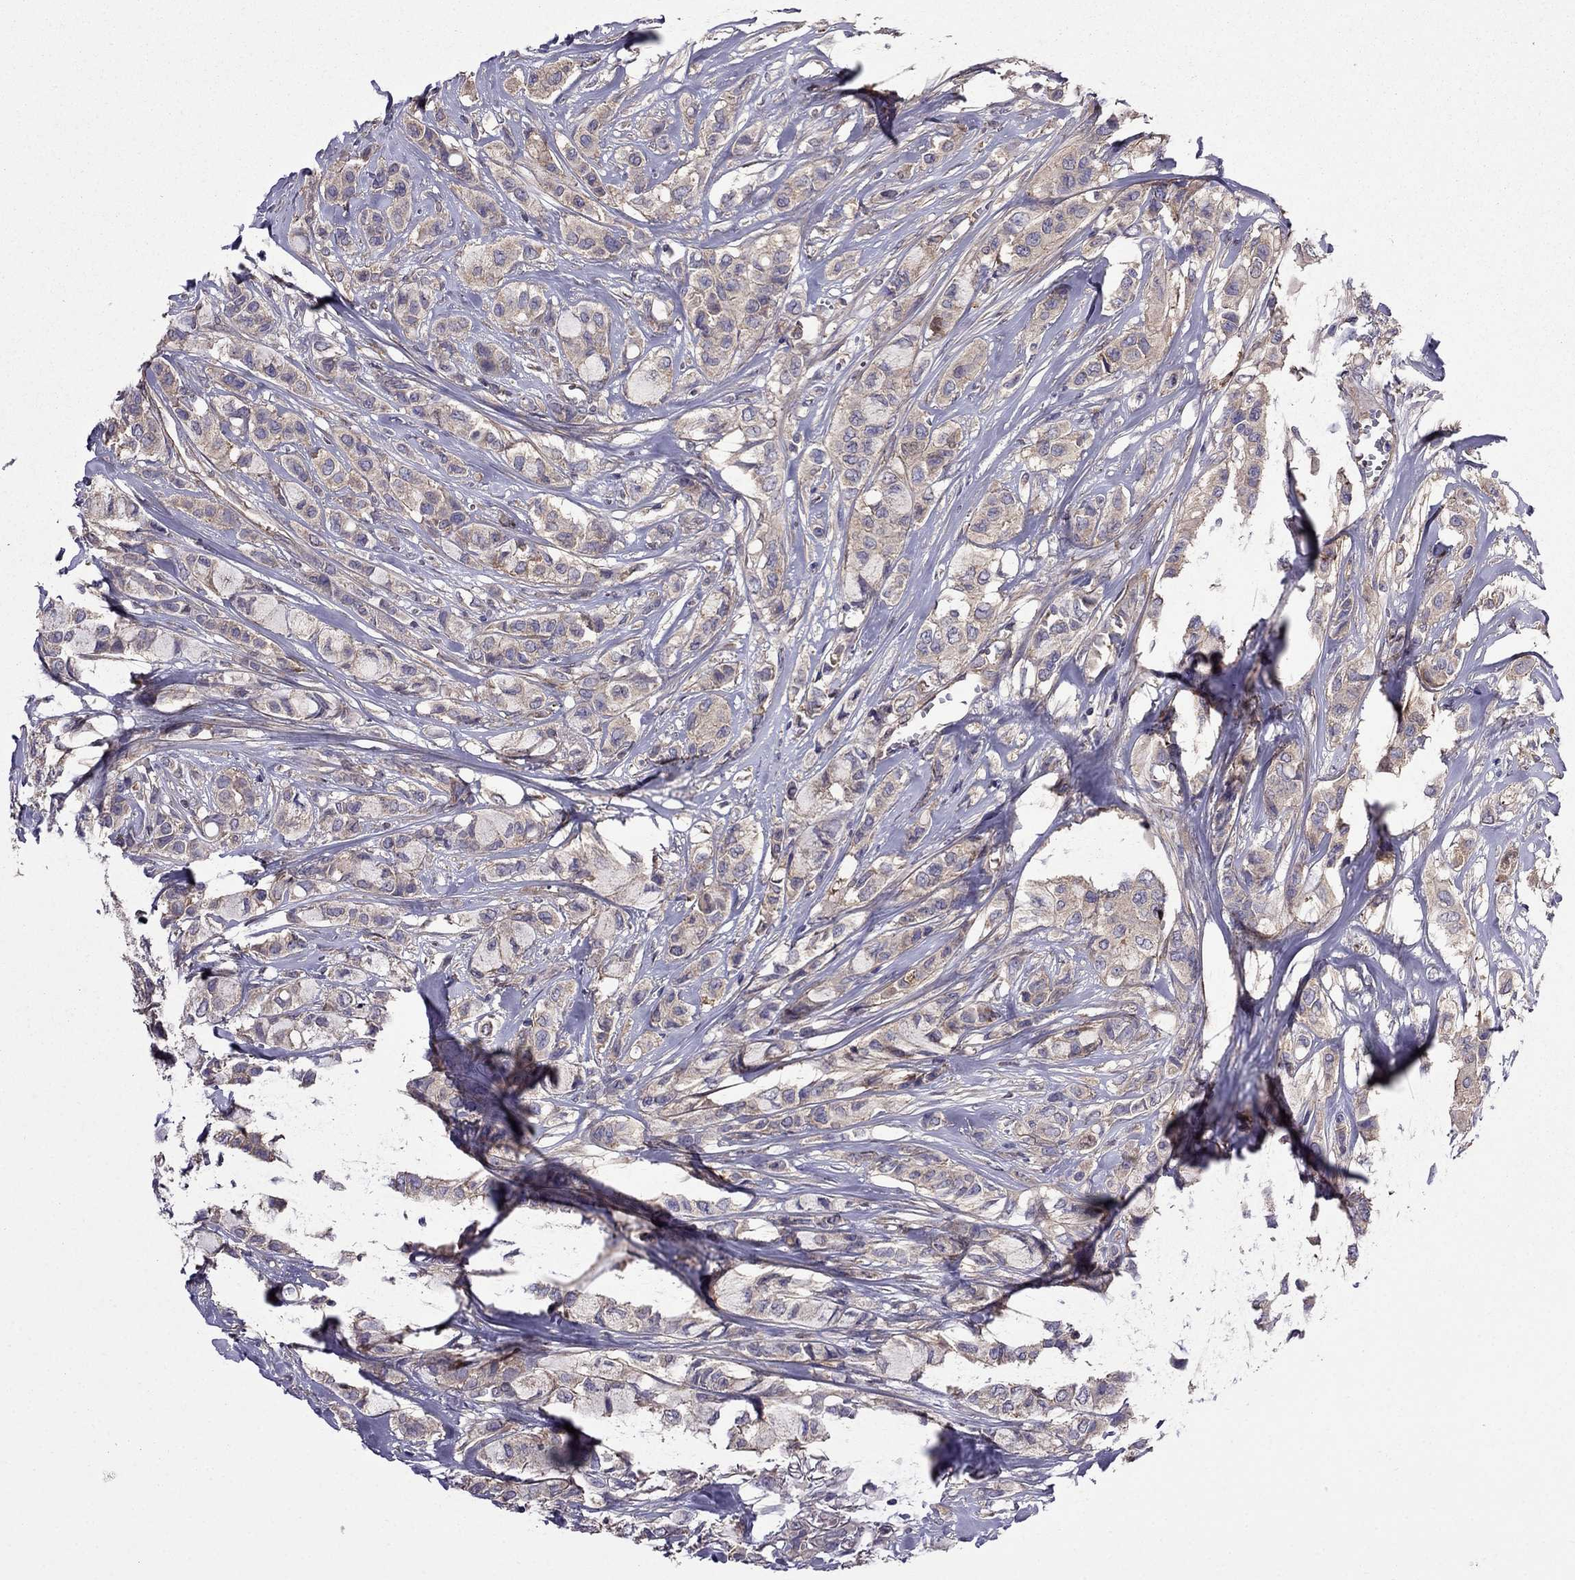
{"staining": {"intensity": "weak", "quantity": ">75%", "location": "cytoplasmic/membranous"}, "tissue": "breast cancer", "cell_type": "Tumor cells", "image_type": "cancer", "snomed": [{"axis": "morphology", "description": "Duct carcinoma"}, {"axis": "topography", "description": "Breast"}], "caption": "Invasive ductal carcinoma (breast) tissue demonstrates weak cytoplasmic/membranous staining in approximately >75% of tumor cells, visualized by immunohistochemistry. Immunohistochemistry stains the protein in brown and the nuclei are stained blue.", "gene": "ITGB1", "patient": {"sex": "female", "age": 85}}